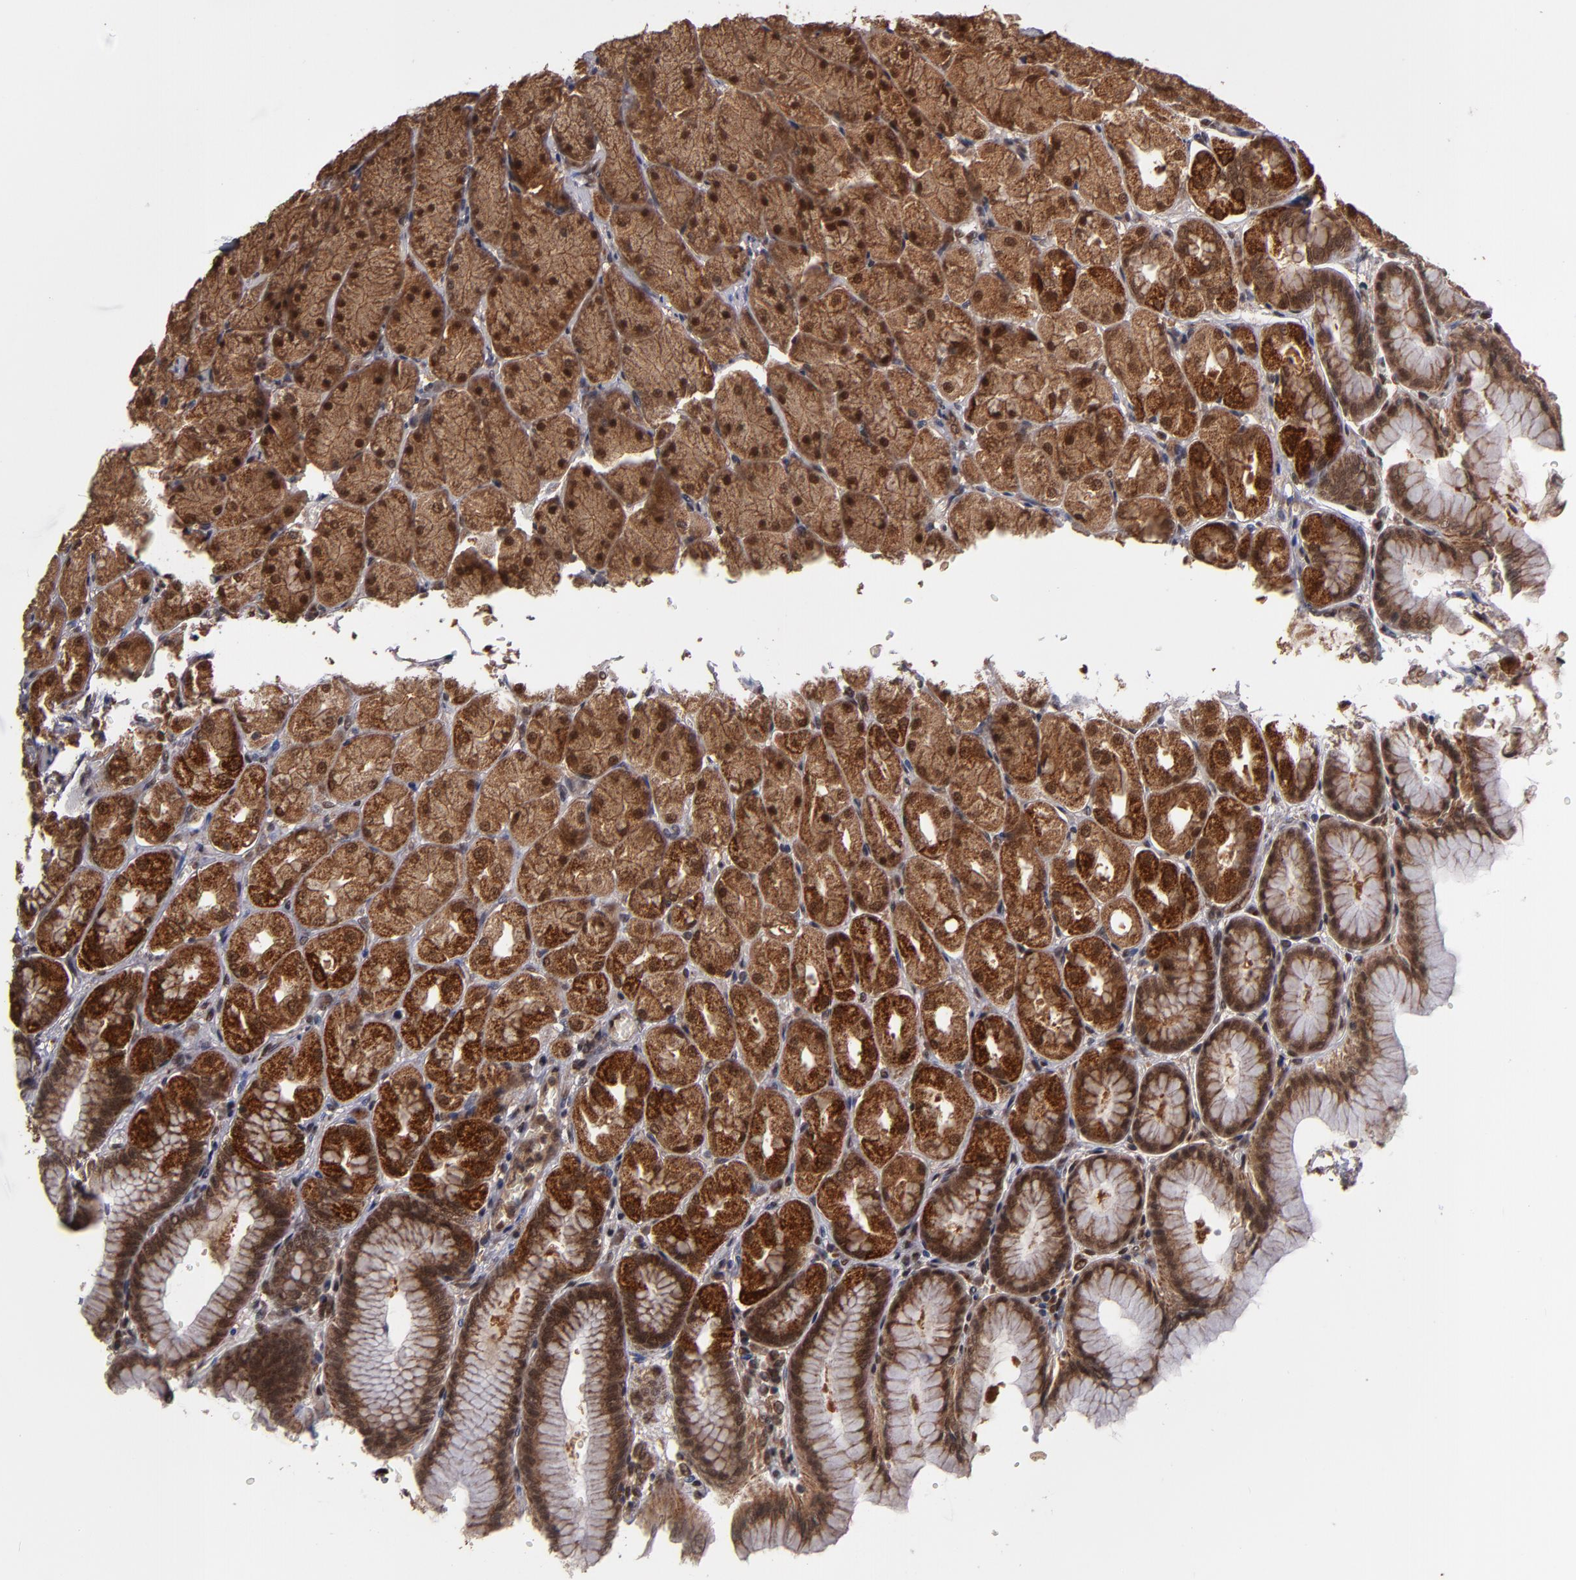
{"staining": {"intensity": "strong", "quantity": ">75%", "location": "cytoplasmic/membranous"}, "tissue": "stomach", "cell_type": "Glandular cells", "image_type": "normal", "snomed": [{"axis": "morphology", "description": "Normal tissue, NOS"}, {"axis": "topography", "description": "Stomach, upper"}], "caption": "The micrograph displays immunohistochemical staining of normal stomach. There is strong cytoplasmic/membranous positivity is identified in approximately >75% of glandular cells. (IHC, brightfield microscopy, high magnification).", "gene": "CUL5", "patient": {"sex": "female", "age": 56}}